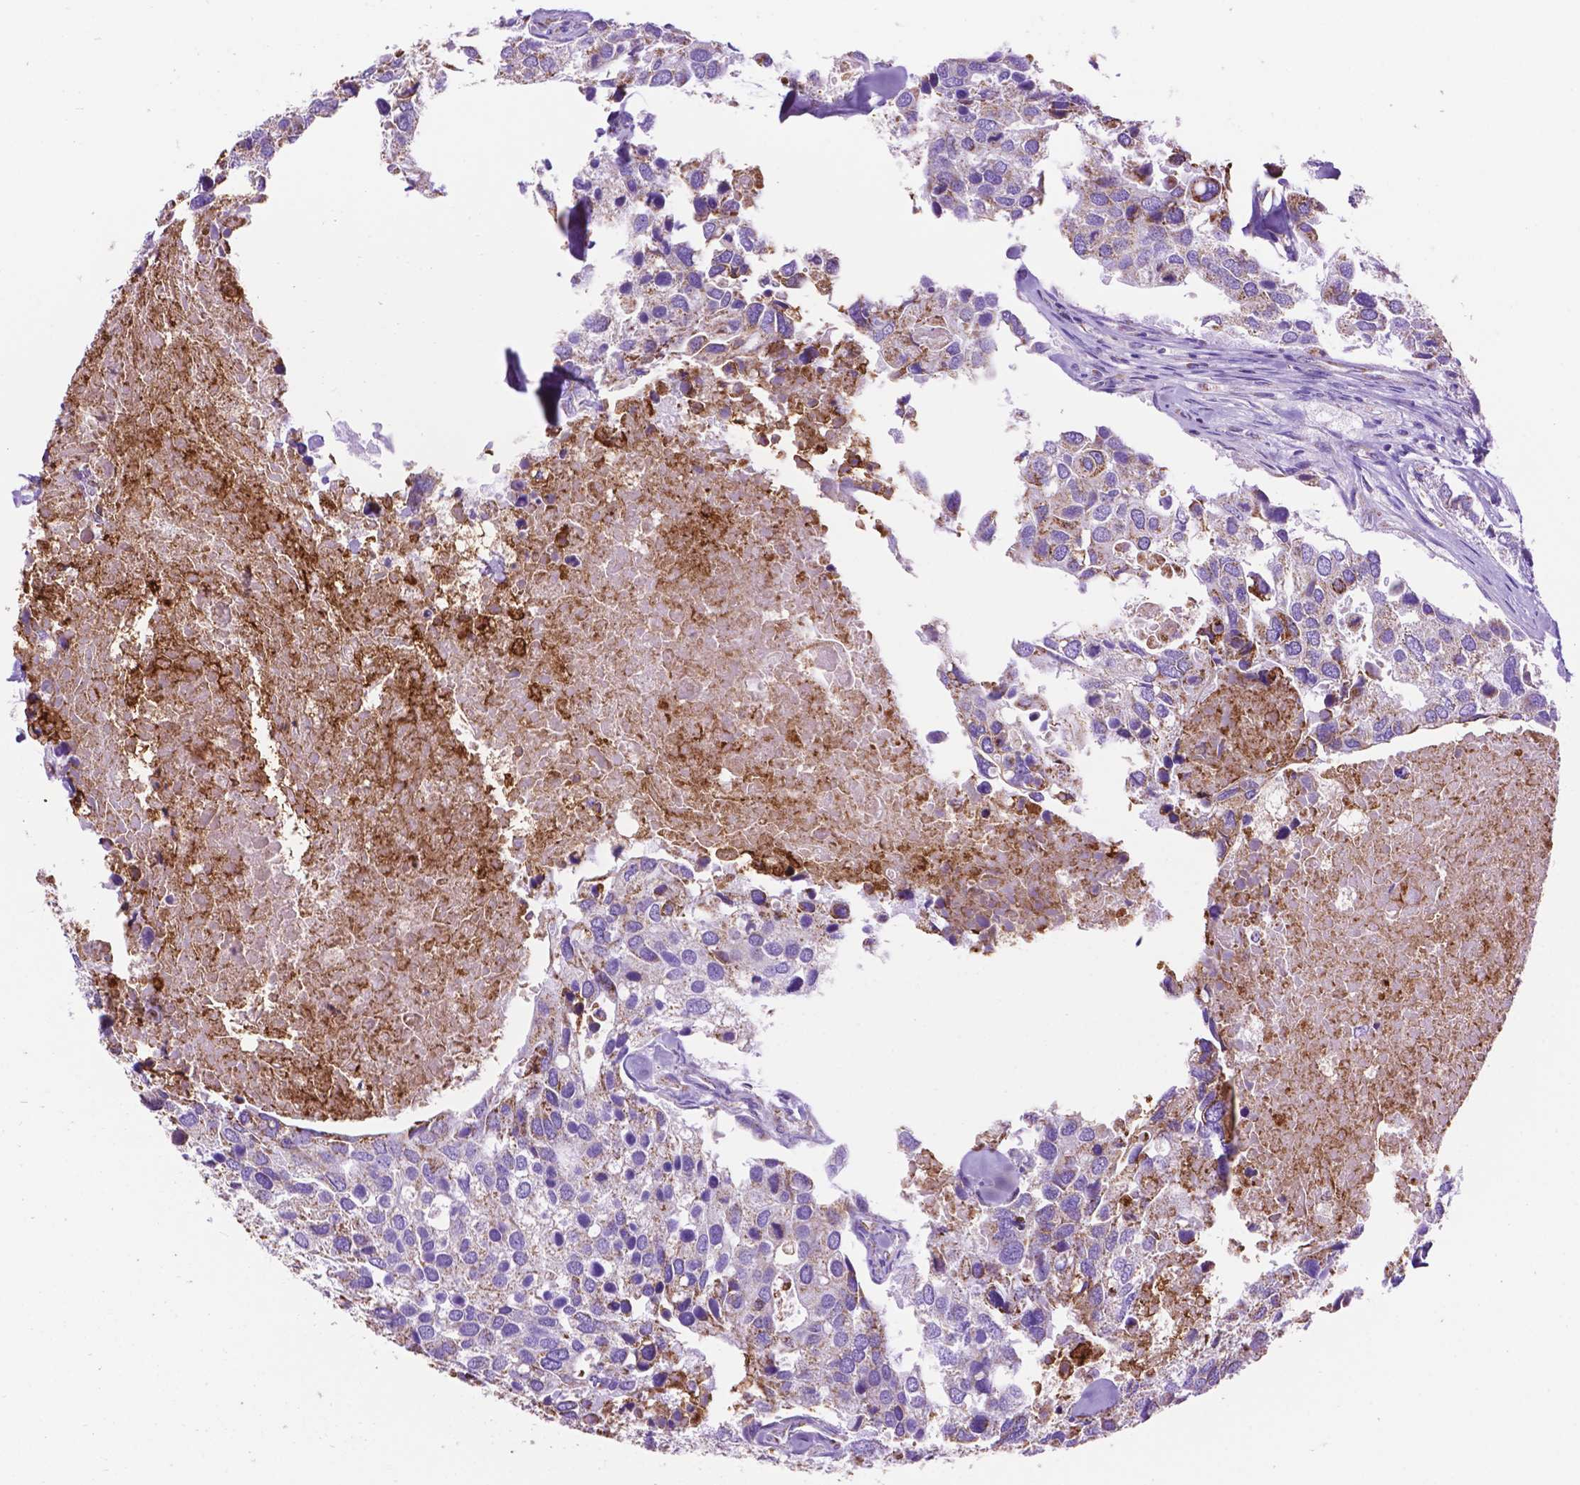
{"staining": {"intensity": "moderate", "quantity": "<25%", "location": "cytoplasmic/membranous"}, "tissue": "breast cancer", "cell_type": "Tumor cells", "image_type": "cancer", "snomed": [{"axis": "morphology", "description": "Duct carcinoma"}, {"axis": "topography", "description": "Breast"}], "caption": "Human breast infiltrating ductal carcinoma stained with a brown dye reveals moderate cytoplasmic/membranous positive expression in approximately <25% of tumor cells.", "gene": "GDPD5", "patient": {"sex": "female", "age": 83}}